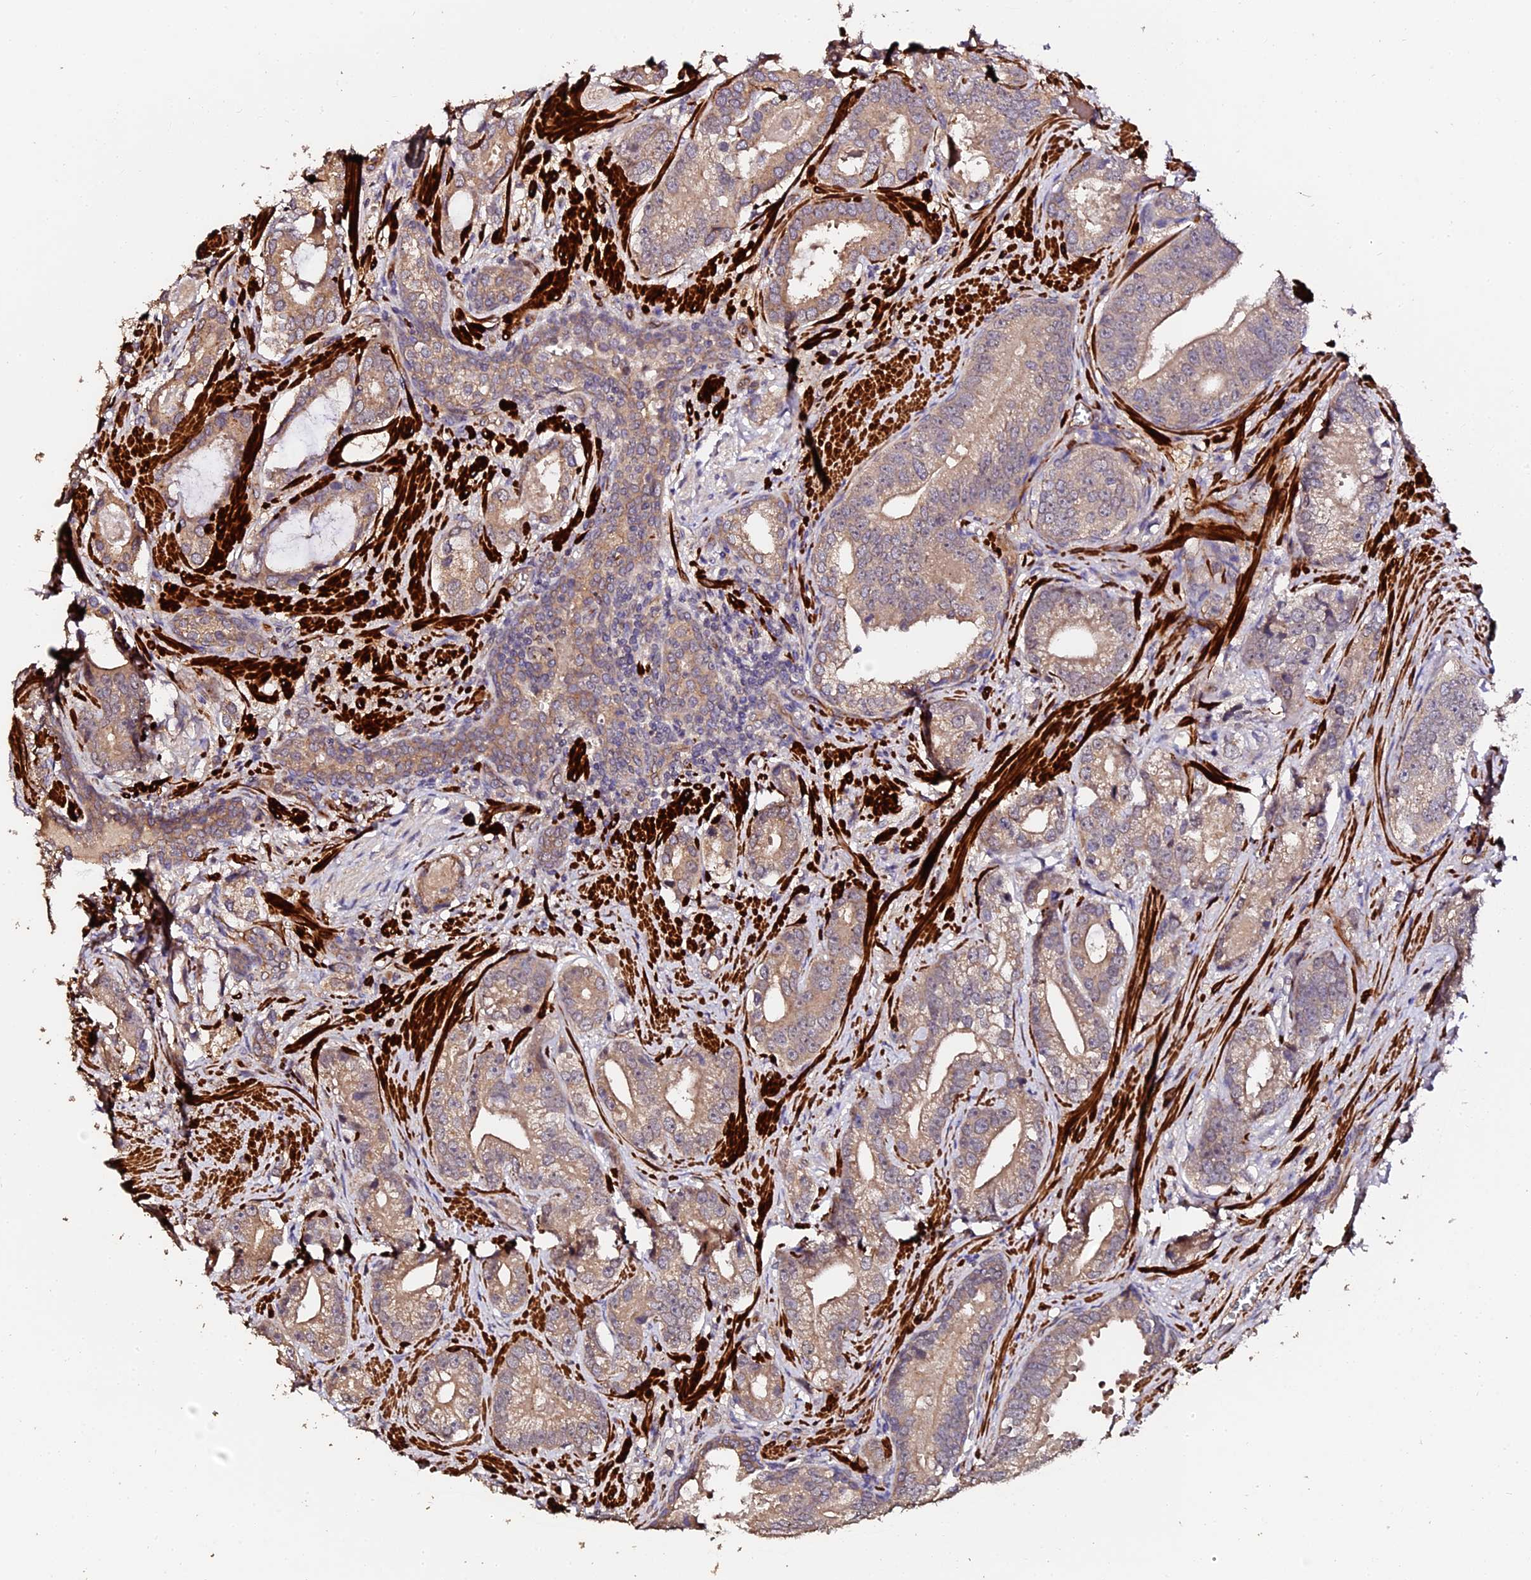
{"staining": {"intensity": "weak", "quantity": ">75%", "location": "cytoplasmic/membranous"}, "tissue": "prostate cancer", "cell_type": "Tumor cells", "image_type": "cancer", "snomed": [{"axis": "morphology", "description": "Adenocarcinoma, High grade"}, {"axis": "topography", "description": "Prostate"}], "caption": "Human prostate high-grade adenocarcinoma stained for a protein (brown) reveals weak cytoplasmic/membranous positive staining in approximately >75% of tumor cells.", "gene": "TDO2", "patient": {"sex": "male", "age": 75}}